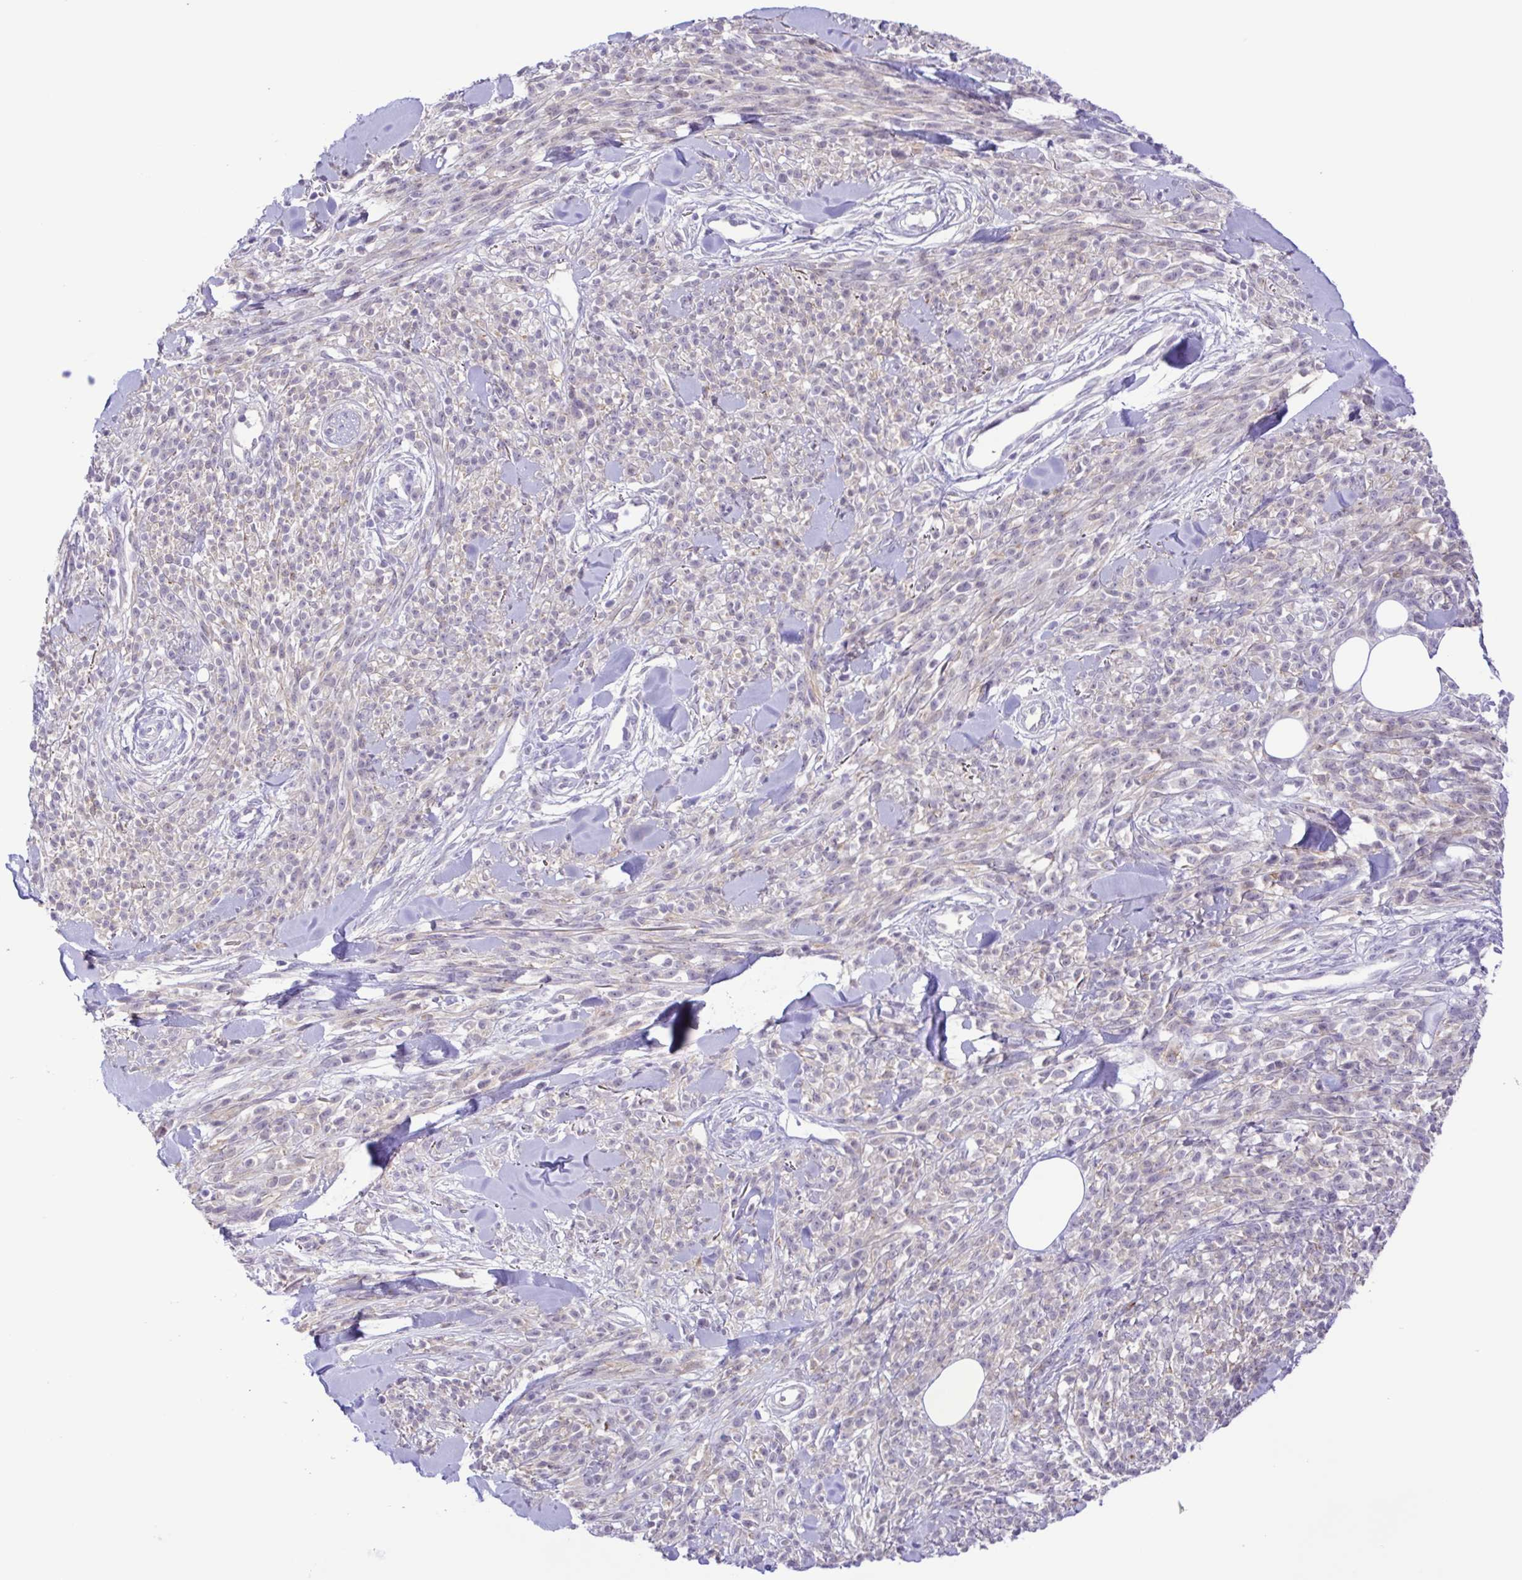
{"staining": {"intensity": "negative", "quantity": "none", "location": "none"}, "tissue": "melanoma", "cell_type": "Tumor cells", "image_type": "cancer", "snomed": [{"axis": "morphology", "description": "Malignant melanoma, NOS"}, {"axis": "topography", "description": "Skin"}, {"axis": "topography", "description": "Skin of trunk"}], "caption": "Immunohistochemistry histopathology image of human melanoma stained for a protein (brown), which demonstrates no staining in tumor cells.", "gene": "DCLK2", "patient": {"sex": "male", "age": 74}}